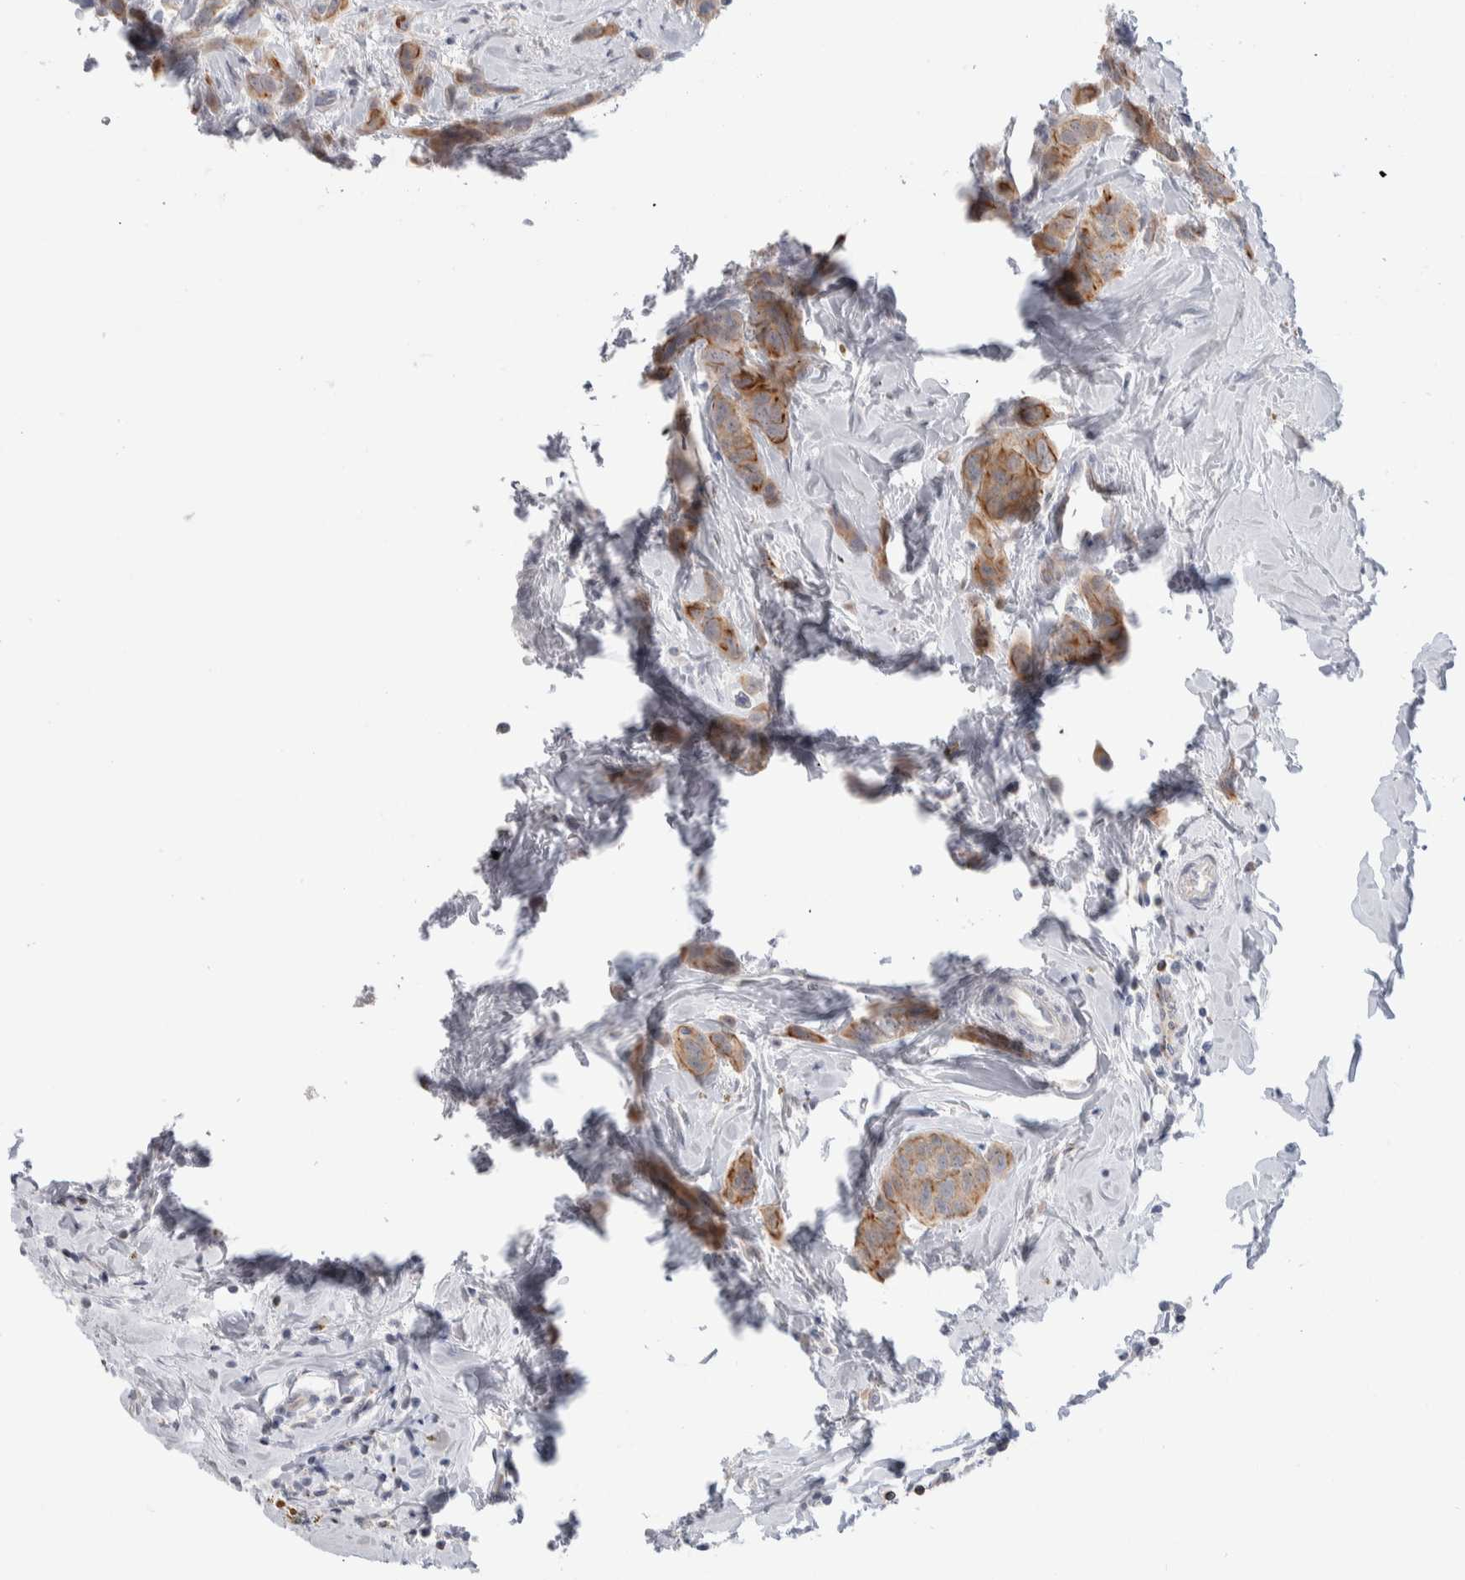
{"staining": {"intensity": "strong", "quantity": "<25%", "location": "cytoplasmic/membranous"}, "tissue": "breast cancer", "cell_type": "Tumor cells", "image_type": "cancer", "snomed": [{"axis": "morphology", "description": "Duct carcinoma"}, {"axis": "topography", "description": "Breast"}], "caption": "Immunohistochemistry (IHC) staining of breast cancer (invasive ductal carcinoma), which exhibits medium levels of strong cytoplasmic/membranous staining in about <25% of tumor cells indicating strong cytoplasmic/membranous protein expression. The staining was performed using DAB (3,3'-diaminobenzidine) (brown) for protein detection and nuclei were counterstained in hematoxylin (blue).", "gene": "C1orf112", "patient": {"sex": "female", "age": 50}}